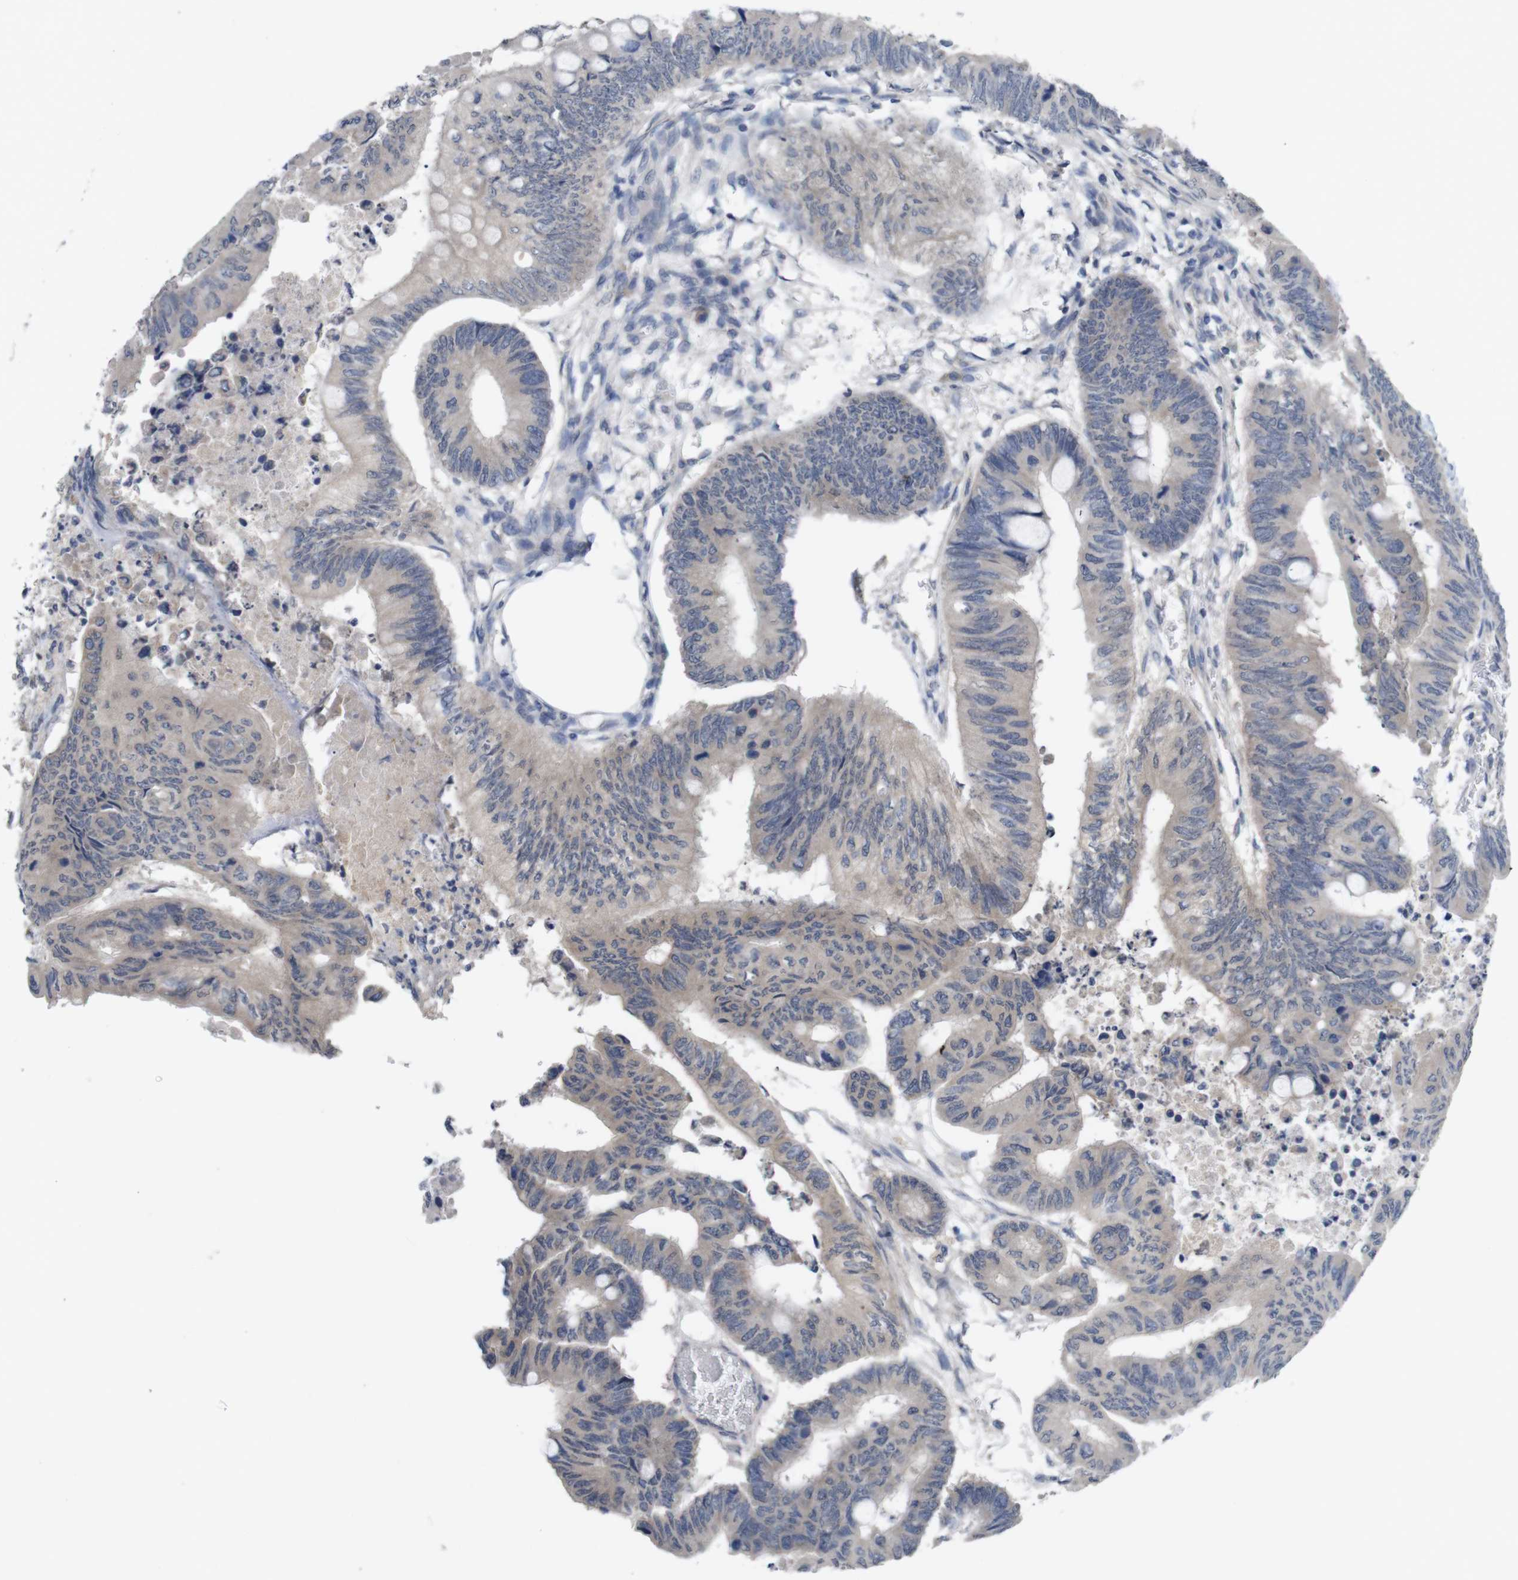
{"staining": {"intensity": "weak", "quantity": "<25%", "location": "cytoplasmic/membranous"}, "tissue": "colorectal cancer", "cell_type": "Tumor cells", "image_type": "cancer", "snomed": [{"axis": "morphology", "description": "Normal tissue, NOS"}, {"axis": "morphology", "description": "Adenocarcinoma, NOS"}, {"axis": "topography", "description": "Rectum"}, {"axis": "topography", "description": "Peripheral nerve tissue"}], "caption": "A micrograph of adenocarcinoma (colorectal) stained for a protein demonstrates no brown staining in tumor cells.", "gene": "BCAR3", "patient": {"sex": "male", "age": 92}}